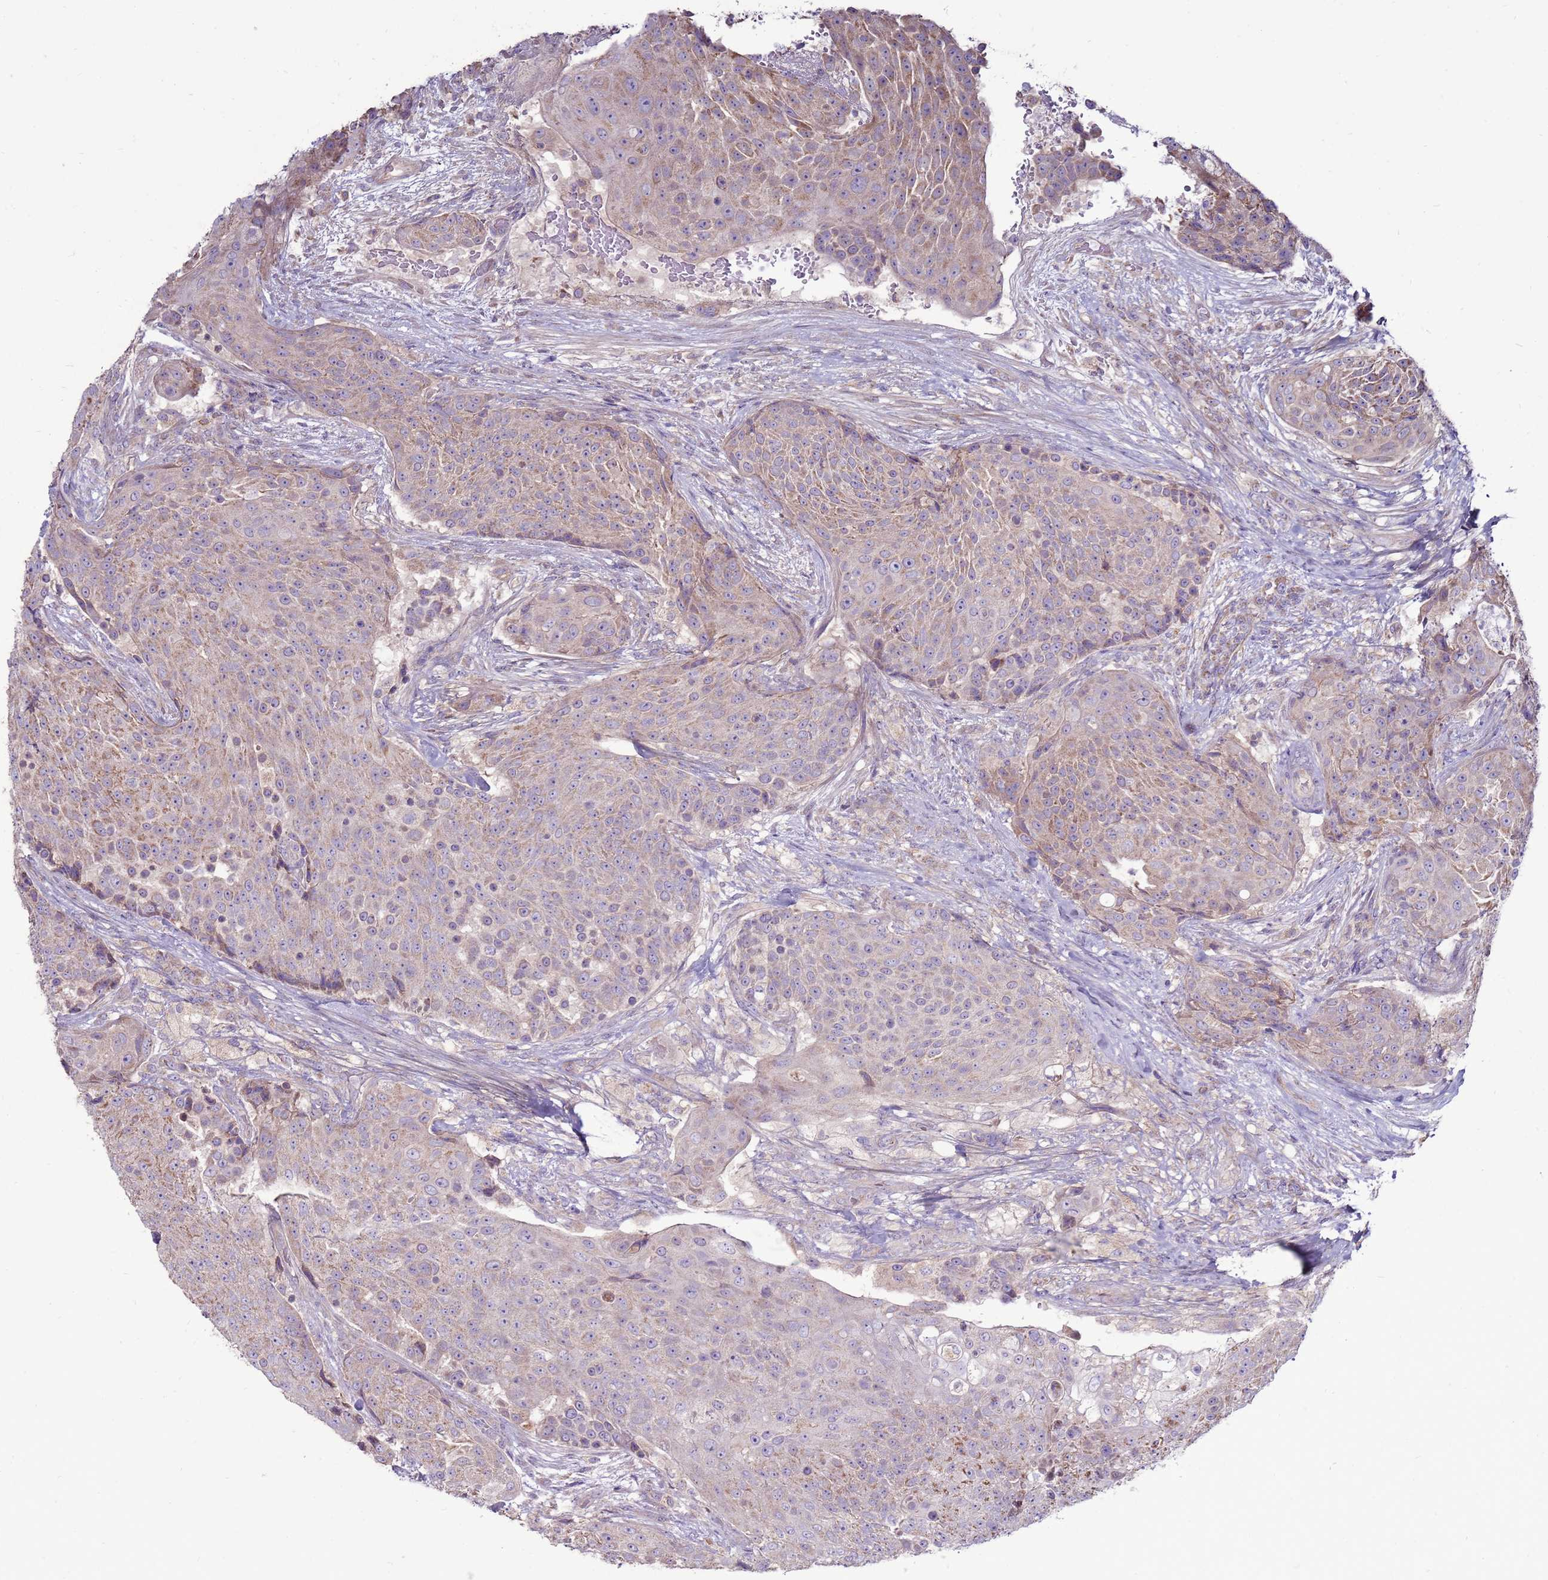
{"staining": {"intensity": "weak", "quantity": "25%-75%", "location": "cytoplasmic/membranous"}, "tissue": "urothelial cancer", "cell_type": "Tumor cells", "image_type": "cancer", "snomed": [{"axis": "morphology", "description": "Urothelial carcinoma, High grade"}, {"axis": "topography", "description": "Urinary bladder"}], "caption": "IHC of high-grade urothelial carcinoma exhibits low levels of weak cytoplasmic/membranous expression in about 25%-75% of tumor cells. The protein of interest is stained brown, and the nuclei are stained in blue (DAB (3,3'-diaminobenzidine) IHC with brightfield microscopy, high magnification).", "gene": "TRAPPC4", "patient": {"sex": "female", "age": 63}}